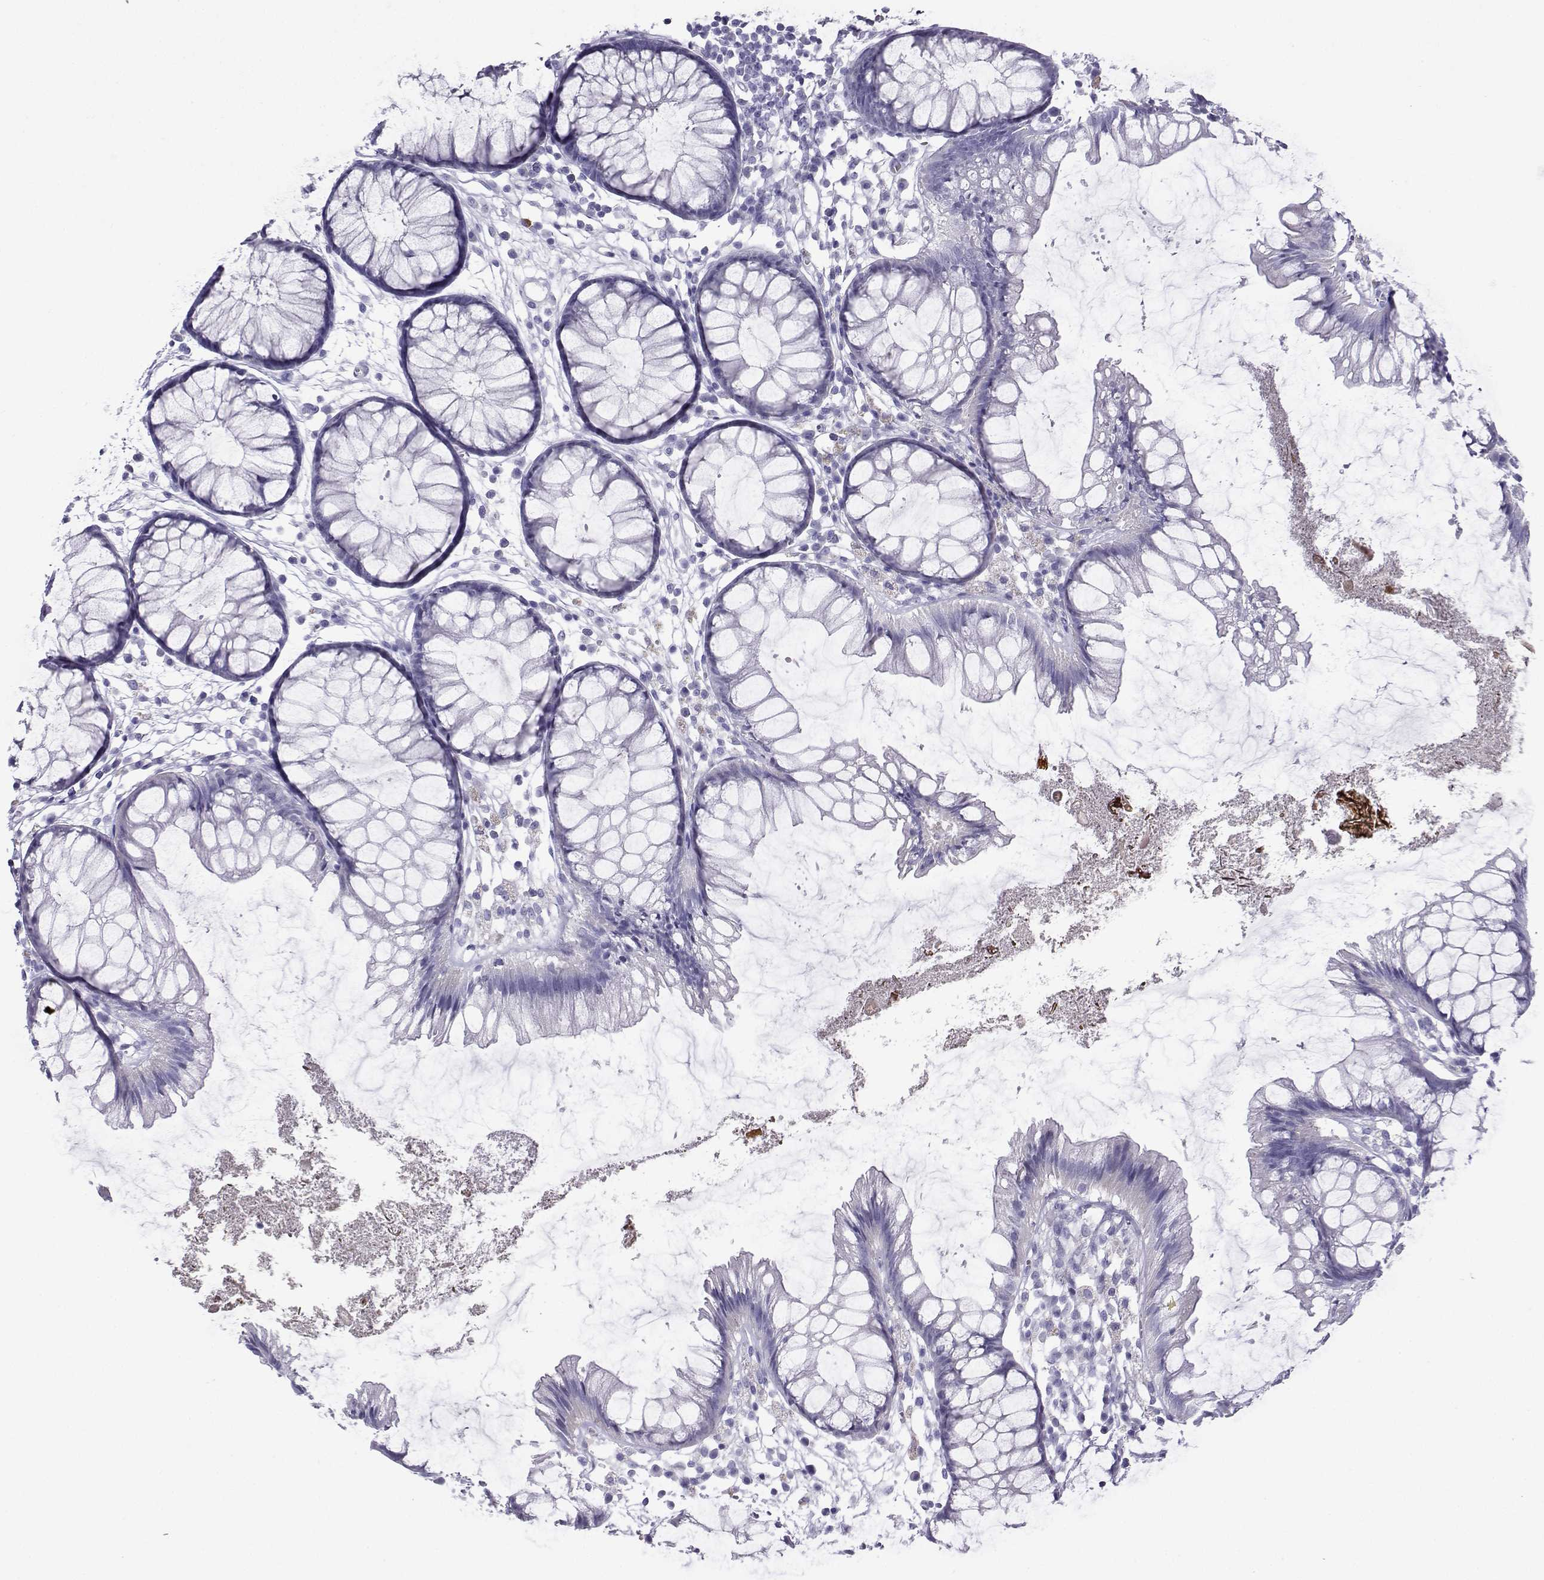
{"staining": {"intensity": "negative", "quantity": "none", "location": "none"}, "tissue": "colon", "cell_type": "Endothelial cells", "image_type": "normal", "snomed": [{"axis": "morphology", "description": "Normal tissue, NOS"}, {"axis": "morphology", "description": "Adenocarcinoma, NOS"}, {"axis": "topography", "description": "Colon"}], "caption": "IHC photomicrograph of unremarkable colon stained for a protein (brown), which shows no expression in endothelial cells. The staining was performed using DAB (3,3'-diaminobenzidine) to visualize the protein expression in brown, while the nuclei were stained in blue with hematoxylin (Magnification: 20x).", "gene": "FBXO24", "patient": {"sex": "male", "age": 65}}